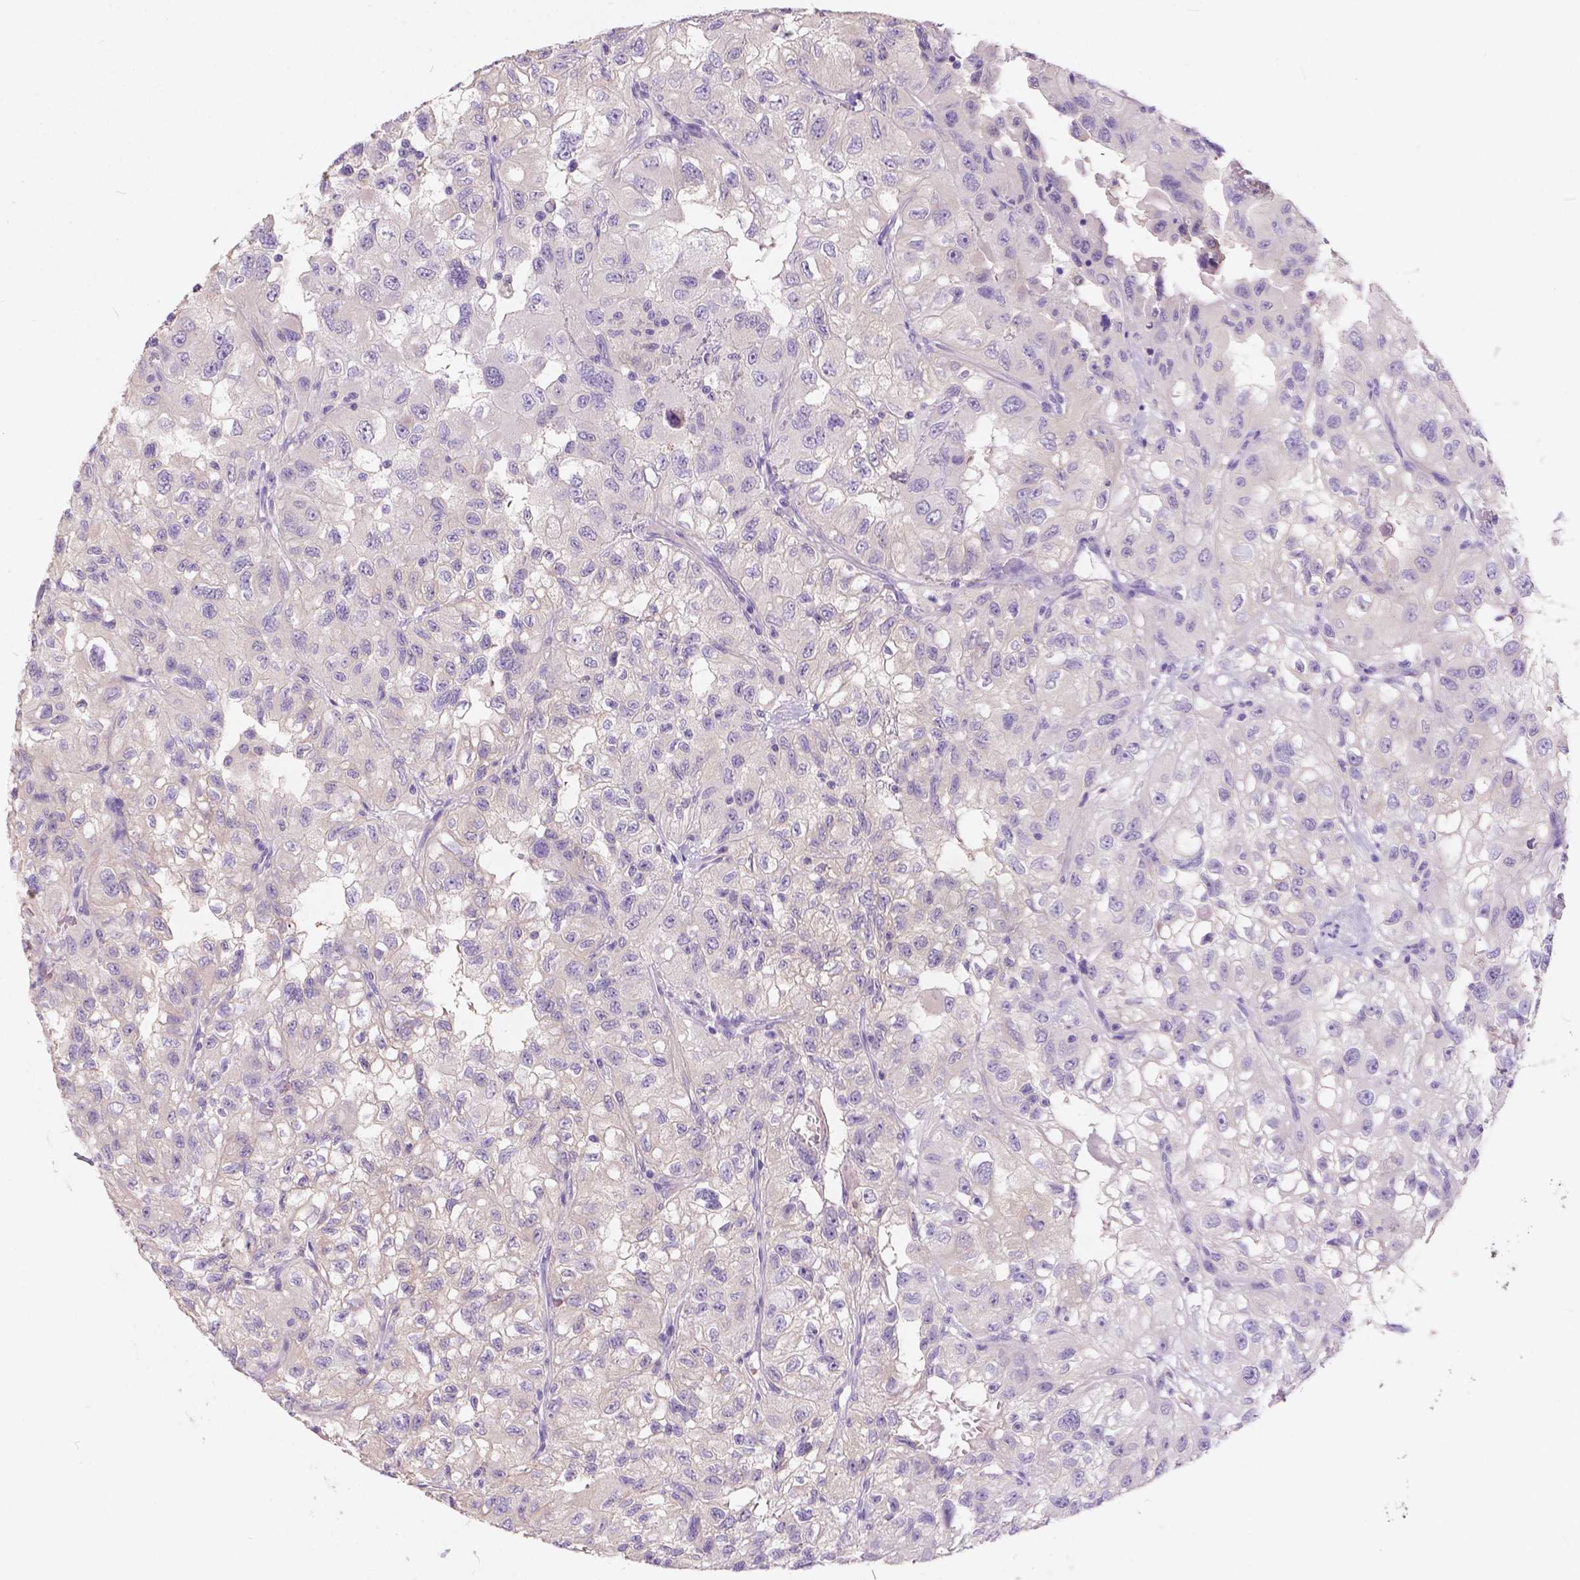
{"staining": {"intensity": "negative", "quantity": "none", "location": "none"}, "tissue": "renal cancer", "cell_type": "Tumor cells", "image_type": "cancer", "snomed": [{"axis": "morphology", "description": "Adenocarcinoma, NOS"}, {"axis": "topography", "description": "Kidney"}], "caption": "This is a micrograph of IHC staining of renal adenocarcinoma, which shows no expression in tumor cells. The staining was performed using DAB to visualize the protein expression in brown, while the nuclei were stained in blue with hematoxylin (Magnification: 20x).", "gene": "PEX11G", "patient": {"sex": "male", "age": 64}}